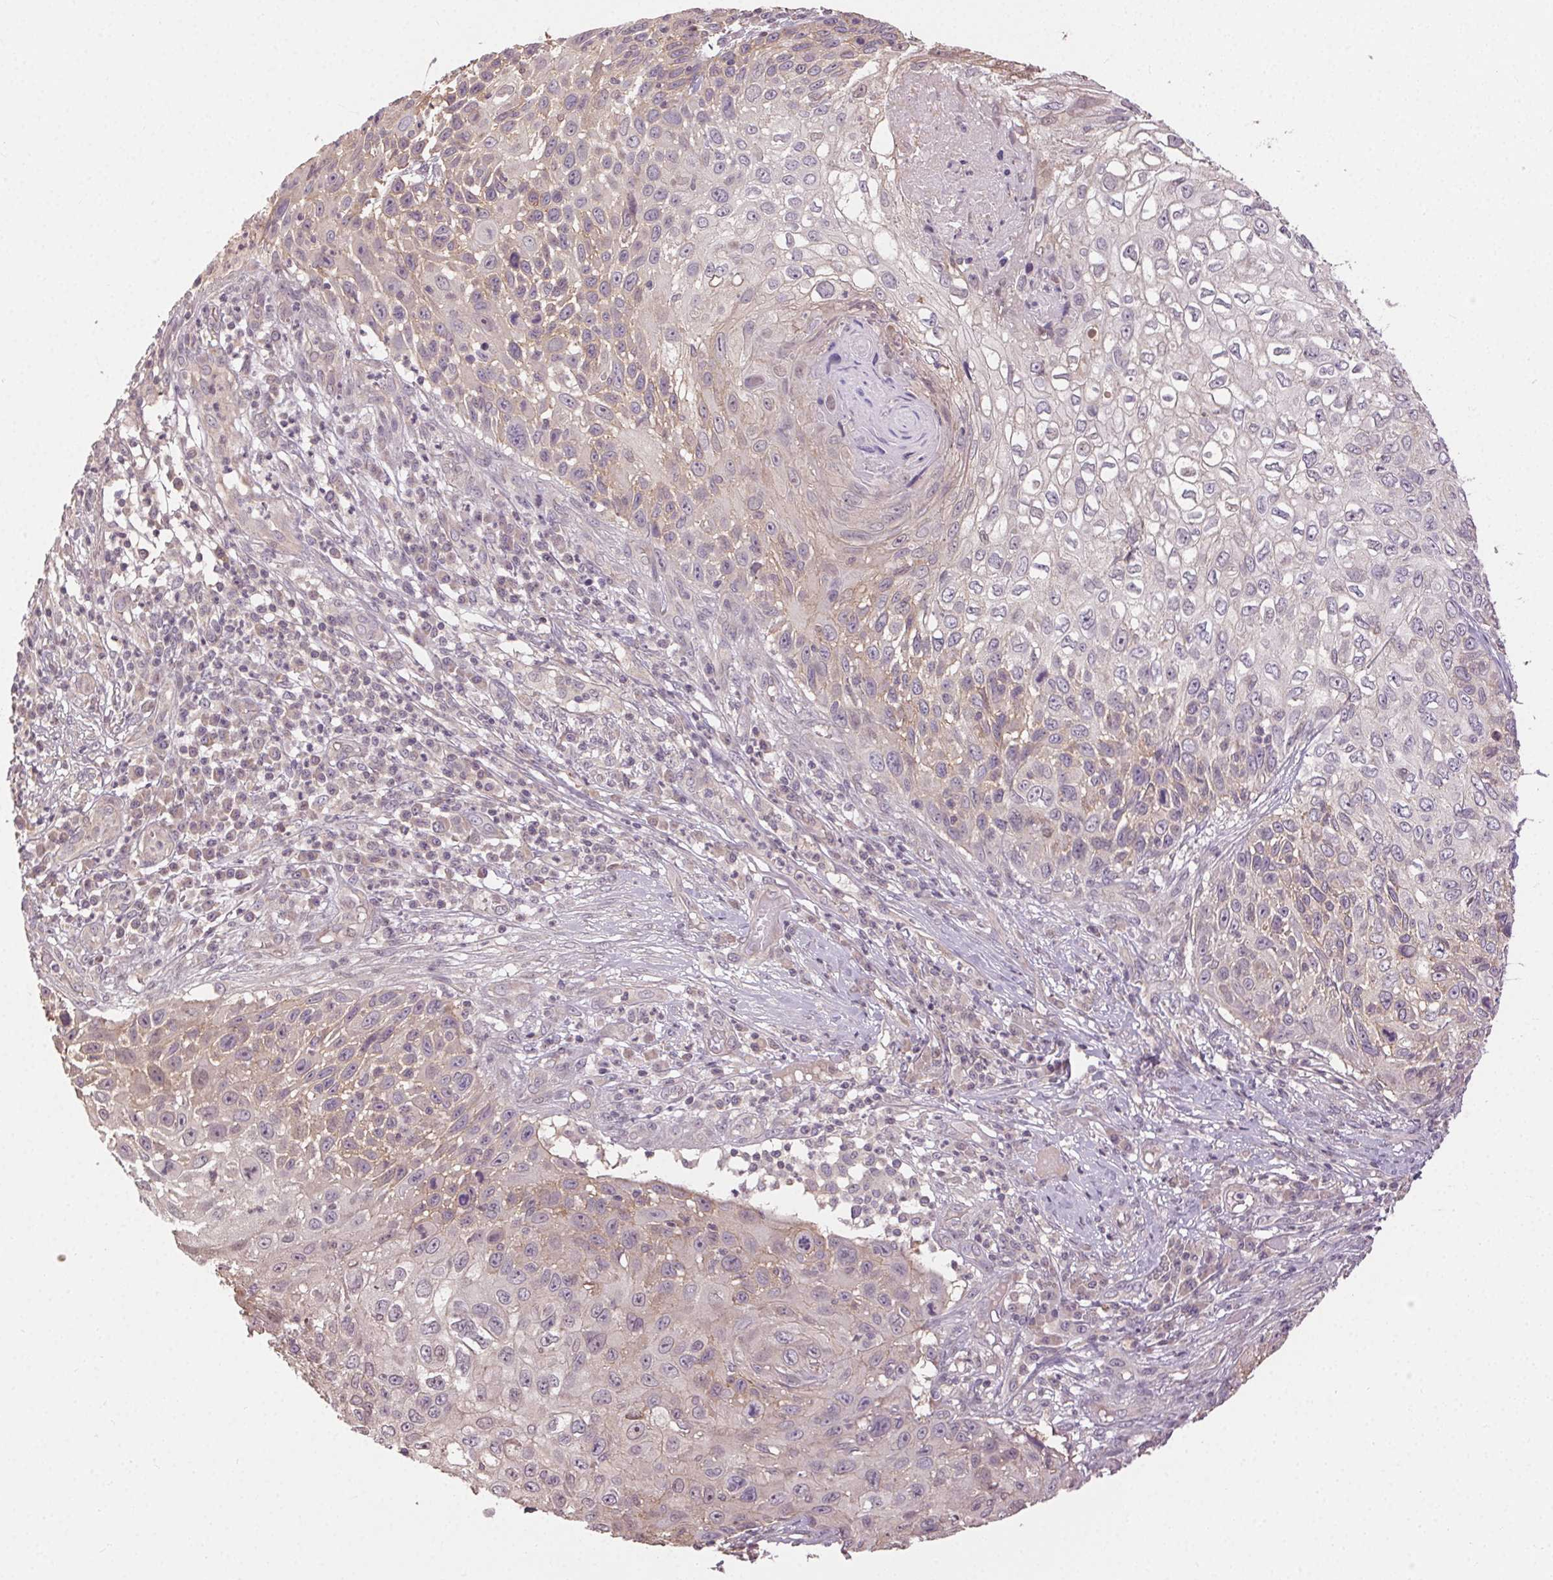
{"staining": {"intensity": "weak", "quantity": "<25%", "location": "cytoplasmic/membranous"}, "tissue": "skin cancer", "cell_type": "Tumor cells", "image_type": "cancer", "snomed": [{"axis": "morphology", "description": "Squamous cell carcinoma, NOS"}, {"axis": "topography", "description": "Skin"}], "caption": "Immunohistochemistry of human skin cancer shows no expression in tumor cells.", "gene": "ATP1B3", "patient": {"sex": "male", "age": 92}}